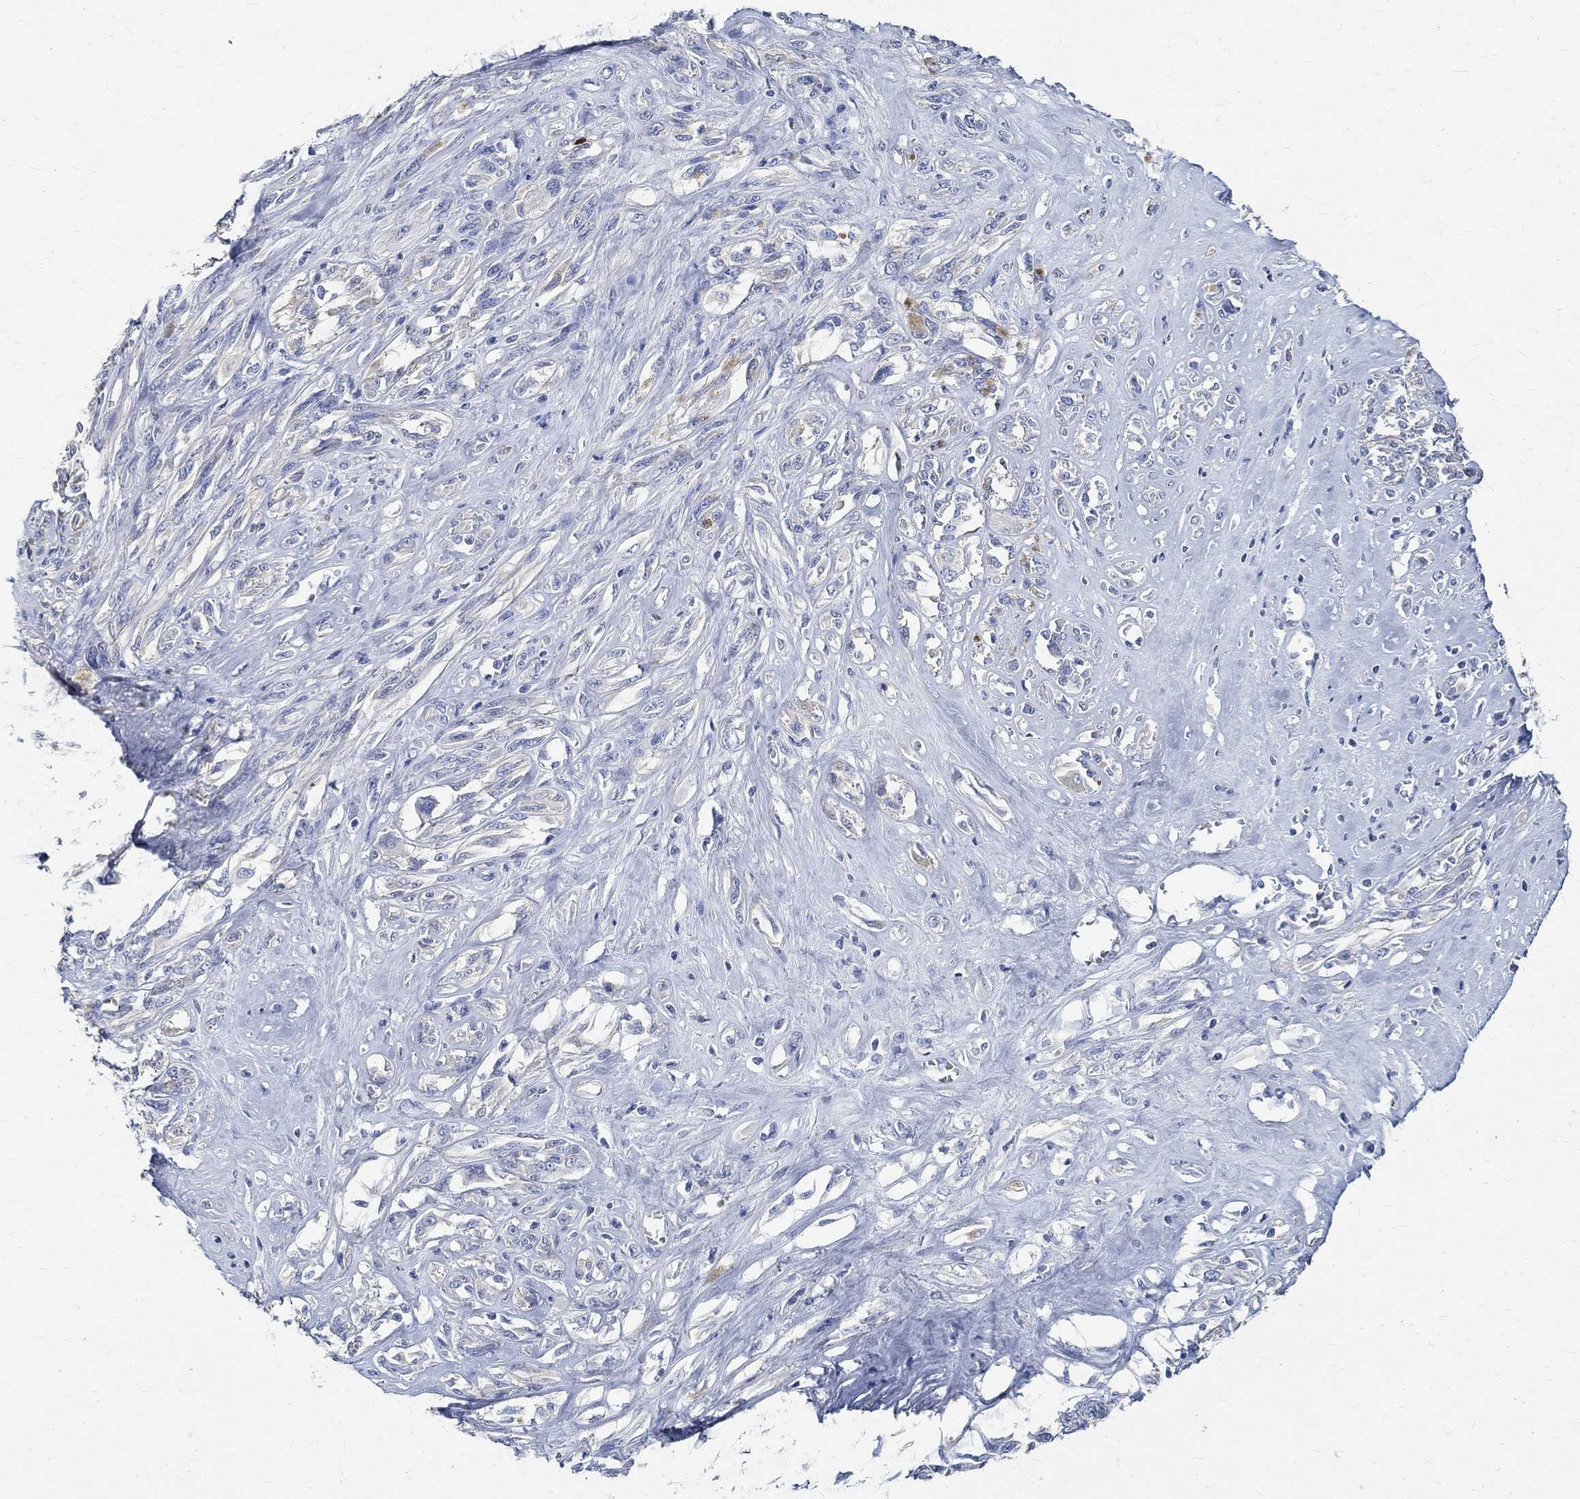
{"staining": {"intensity": "negative", "quantity": "none", "location": "none"}, "tissue": "melanoma", "cell_type": "Tumor cells", "image_type": "cancer", "snomed": [{"axis": "morphology", "description": "Malignant melanoma, NOS"}, {"axis": "topography", "description": "Skin"}], "caption": "A photomicrograph of human malignant melanoma is negative for staining in tumor cells.", "gene": "PRX", "patient": {"sex": "female", "age": 91}}